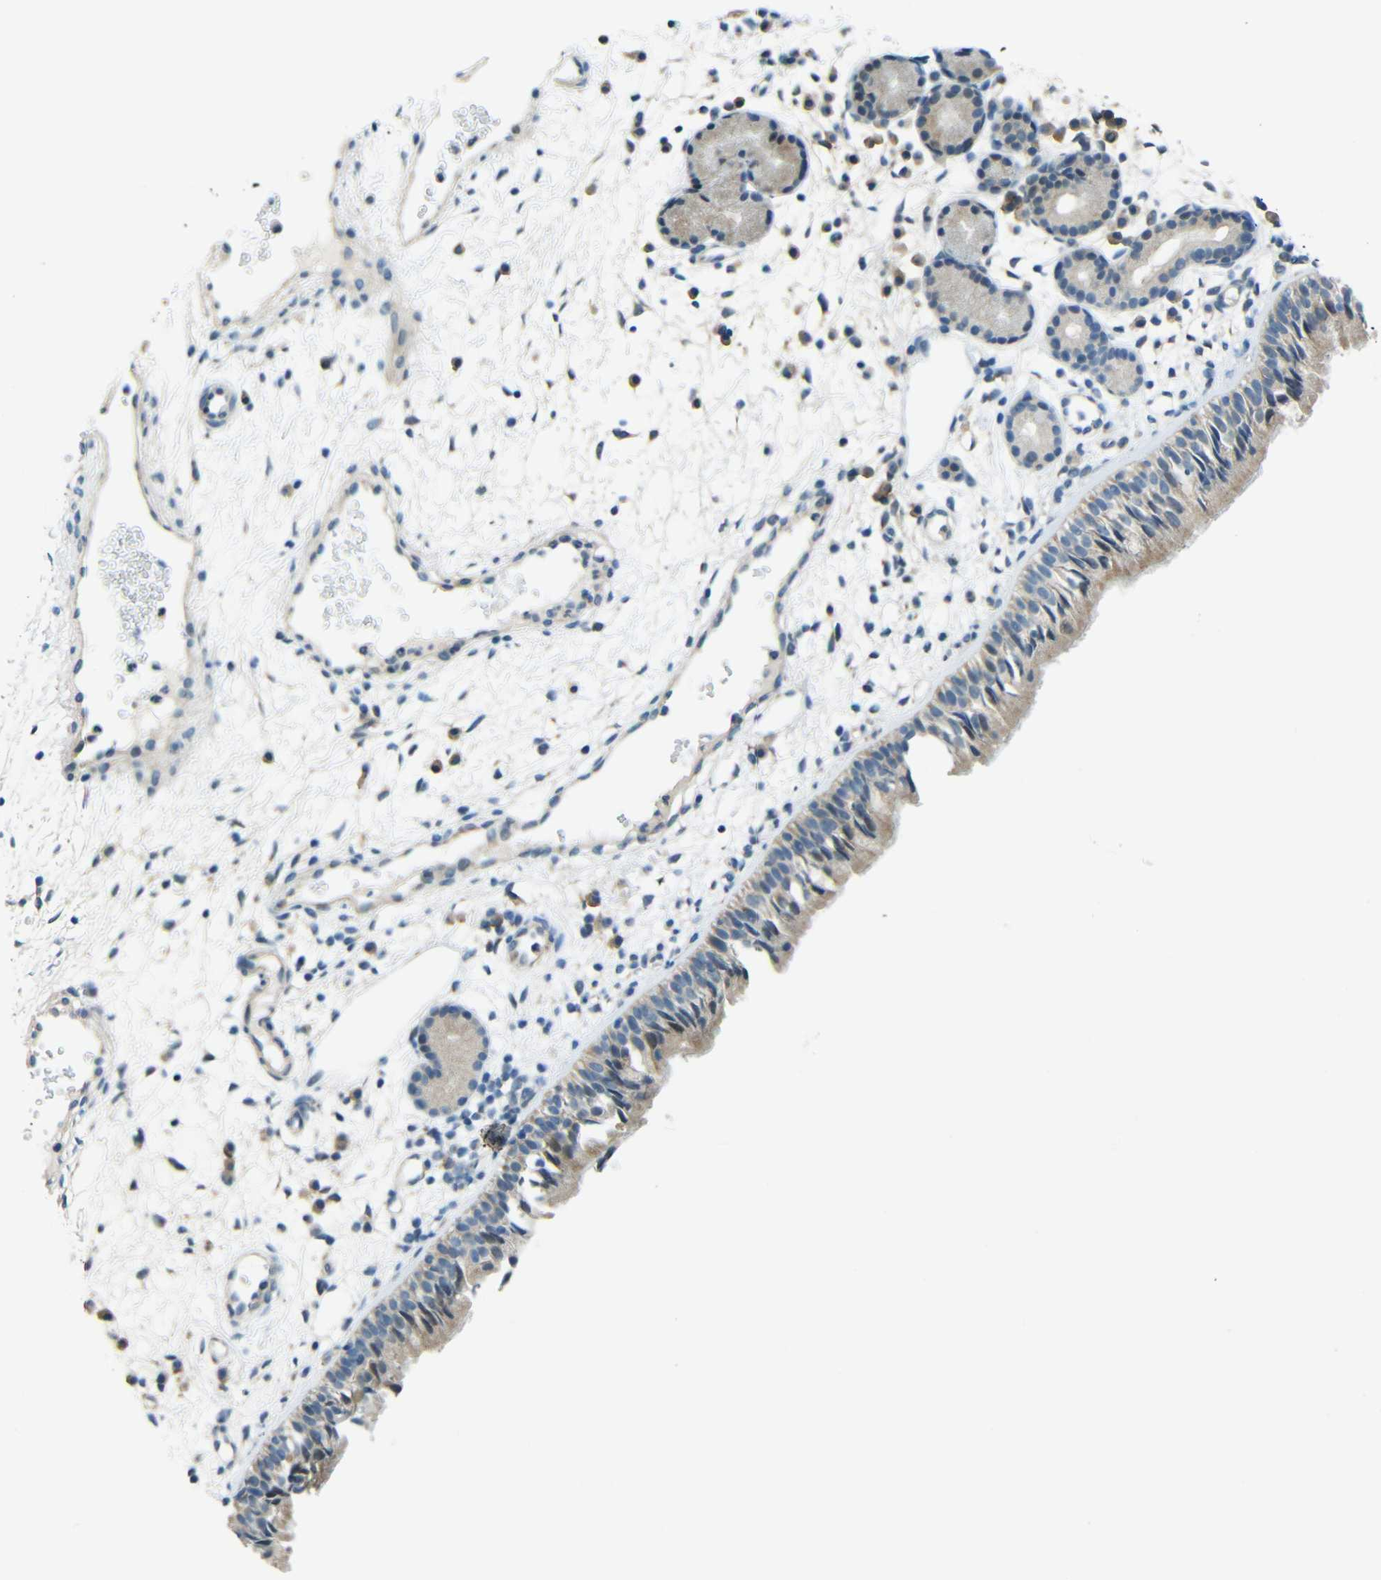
{"staining": {"intensity": "weak", "quantity": ">75%", "location": "cytoplasmic/membranous"}, "tissue": "nasopharynx", "cell_type": "Respiratory epithelial cells", "image_type": "normal", "snomed": [{"axis": "morphology", "description": "Normal tissue, NOS"}, {"axis": "morphology", "description": "Inflammation, NOS"}, {"axis": "topography", "description": "Nasopharynx"}], "caption": "Respiratory epithelial cells exhibit low levels of weak cytoplasmic/membranous positivity in about >75% of cells in normal human nasopharynx.", "gene": "ANKRD22", "patient": {"sex": "female", "age": 55}}